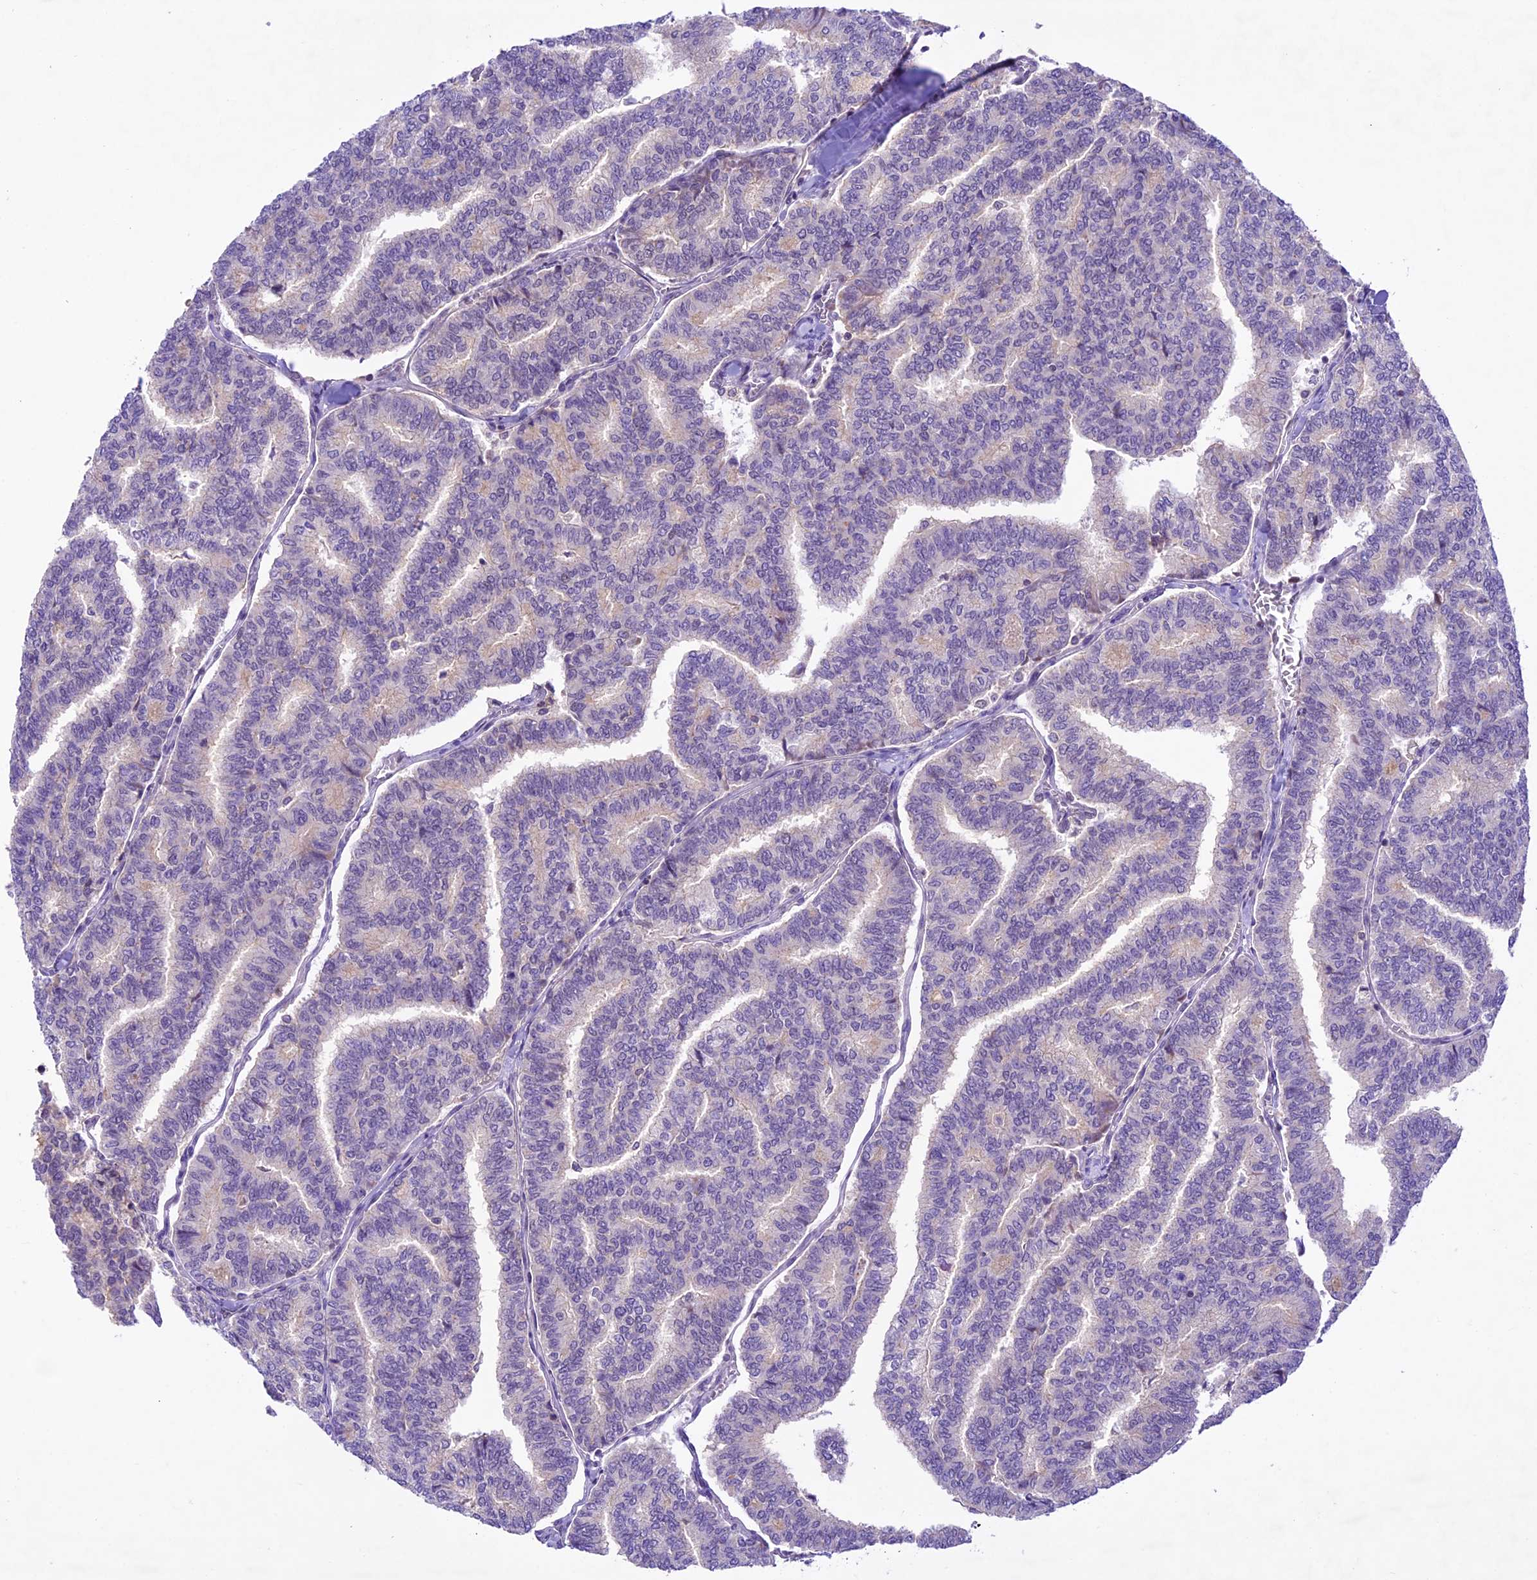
{"staining": {"intensity": "negative", "quantity": "none", "location": "none"}, "tissue": "thyroid cancer", "cell_type": "Tumor cells", "image_type": "cancer", "snomed": [{"axis": "morphology", "description": "Papillary adenocarcinoma, NOS"}, {"axis": "topography", "description": "Thyroid gland"}], "caption": "Tumor cells are negative for brown protein staining in thyroid cancer (papillary adenocarcinoma). (DAB immunohistochemistry visualized using brightfield microscopy, high magnification).", "gene": "SHKBP1", "patient": {"sex": "female", "age": 35}}